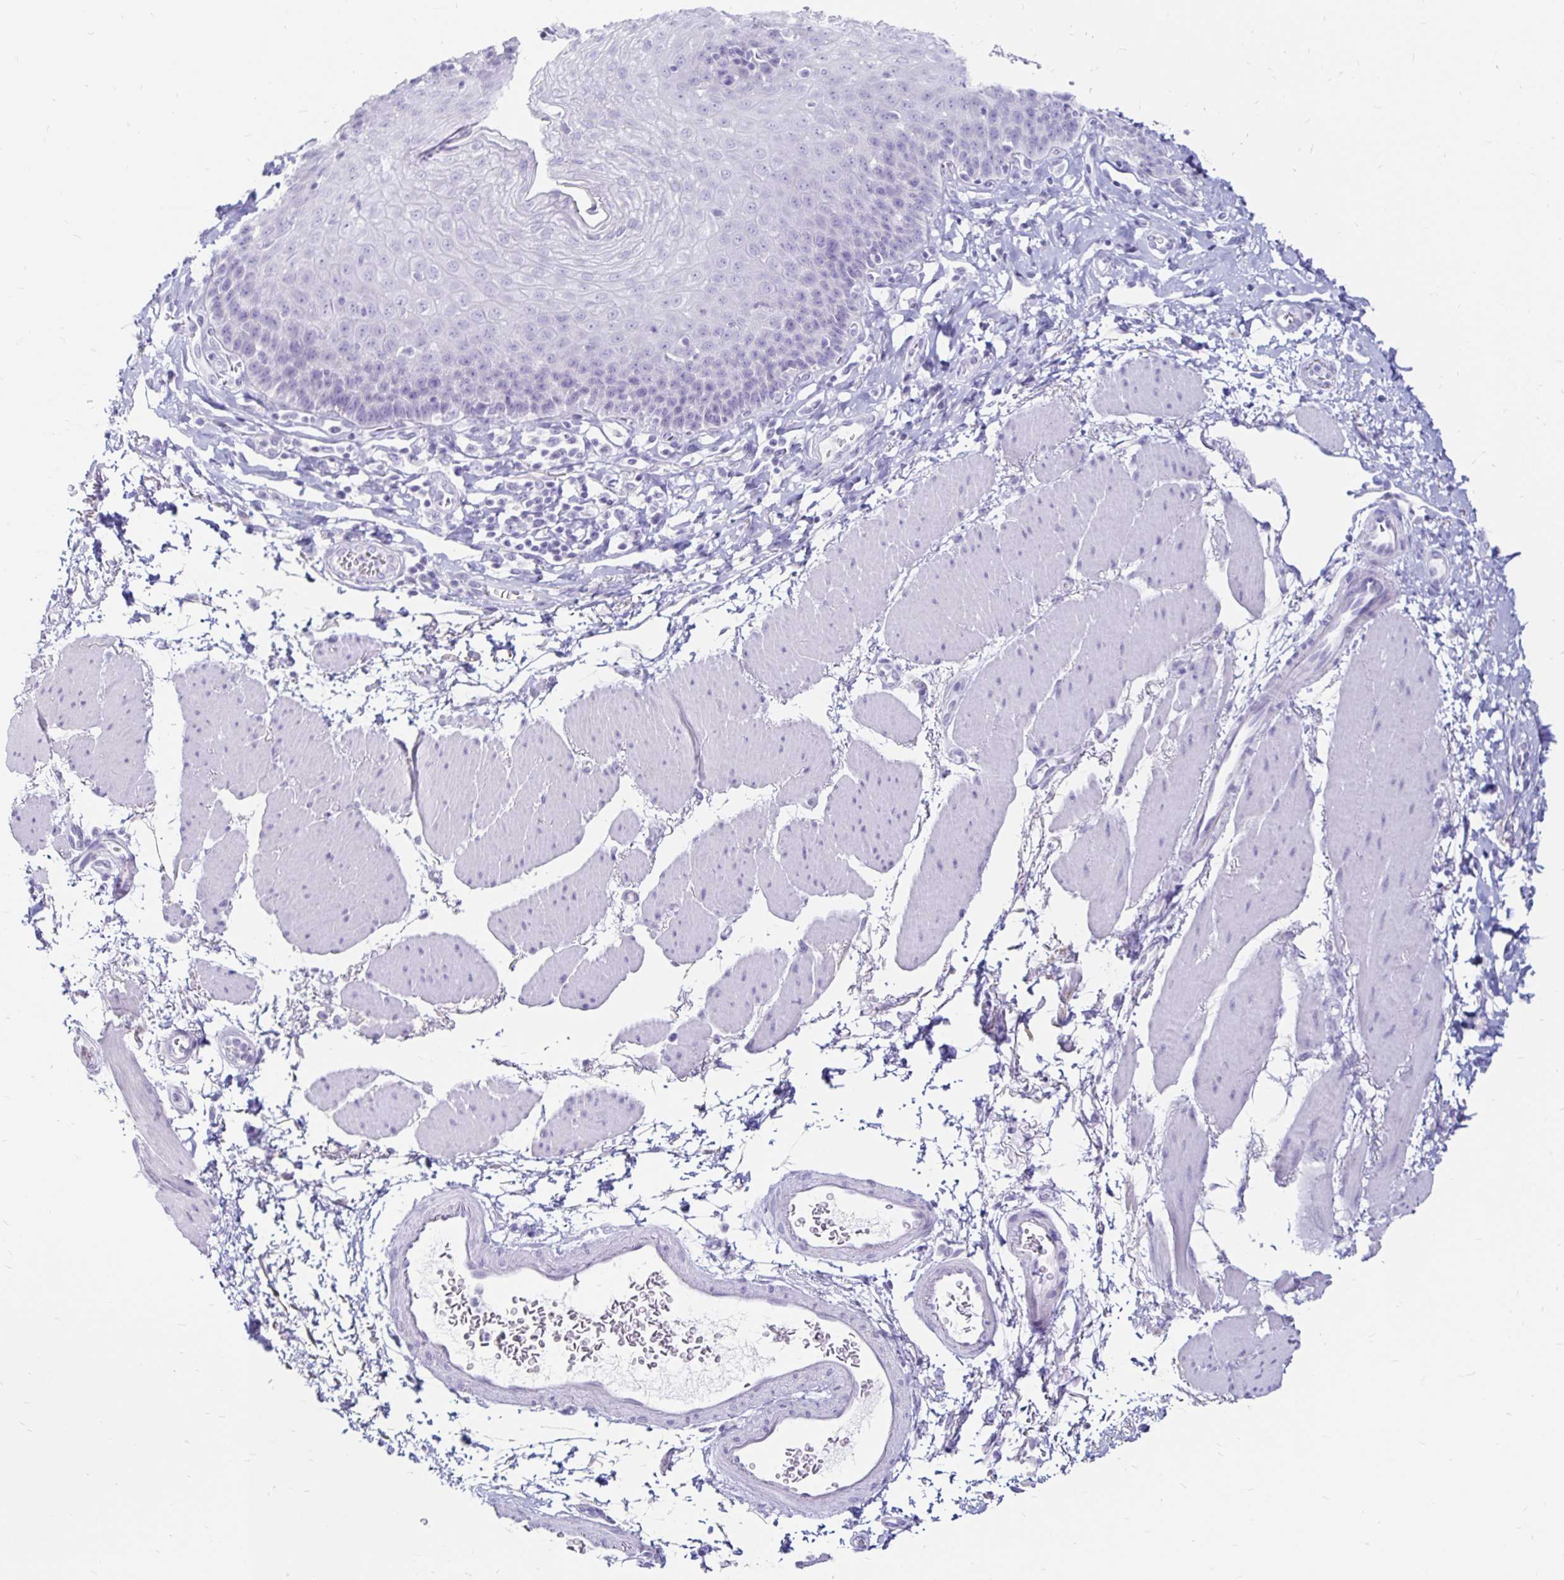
{"staining": {"intensity": "negative", "quantity": "none", "location": "none"}, "tissue": "esophagus", "cell_type": "Squamous epithelial cells", "image_type": "normal", "snomed": [{"axis": "morphology", "description": "Normal tissue, NOS"}, {"axis": "topography", "description": "Esophagus"}], "caption": "Immunohistochemical staining of normal human esophagus shows no significant positivity in squamous epithelial cells. (DAB immunohistochemistry (IHC) visualized using brightfield microscopy, high magnification).", "gene": "TIMP1", "patient": {"sex": "female", "age": 81}}